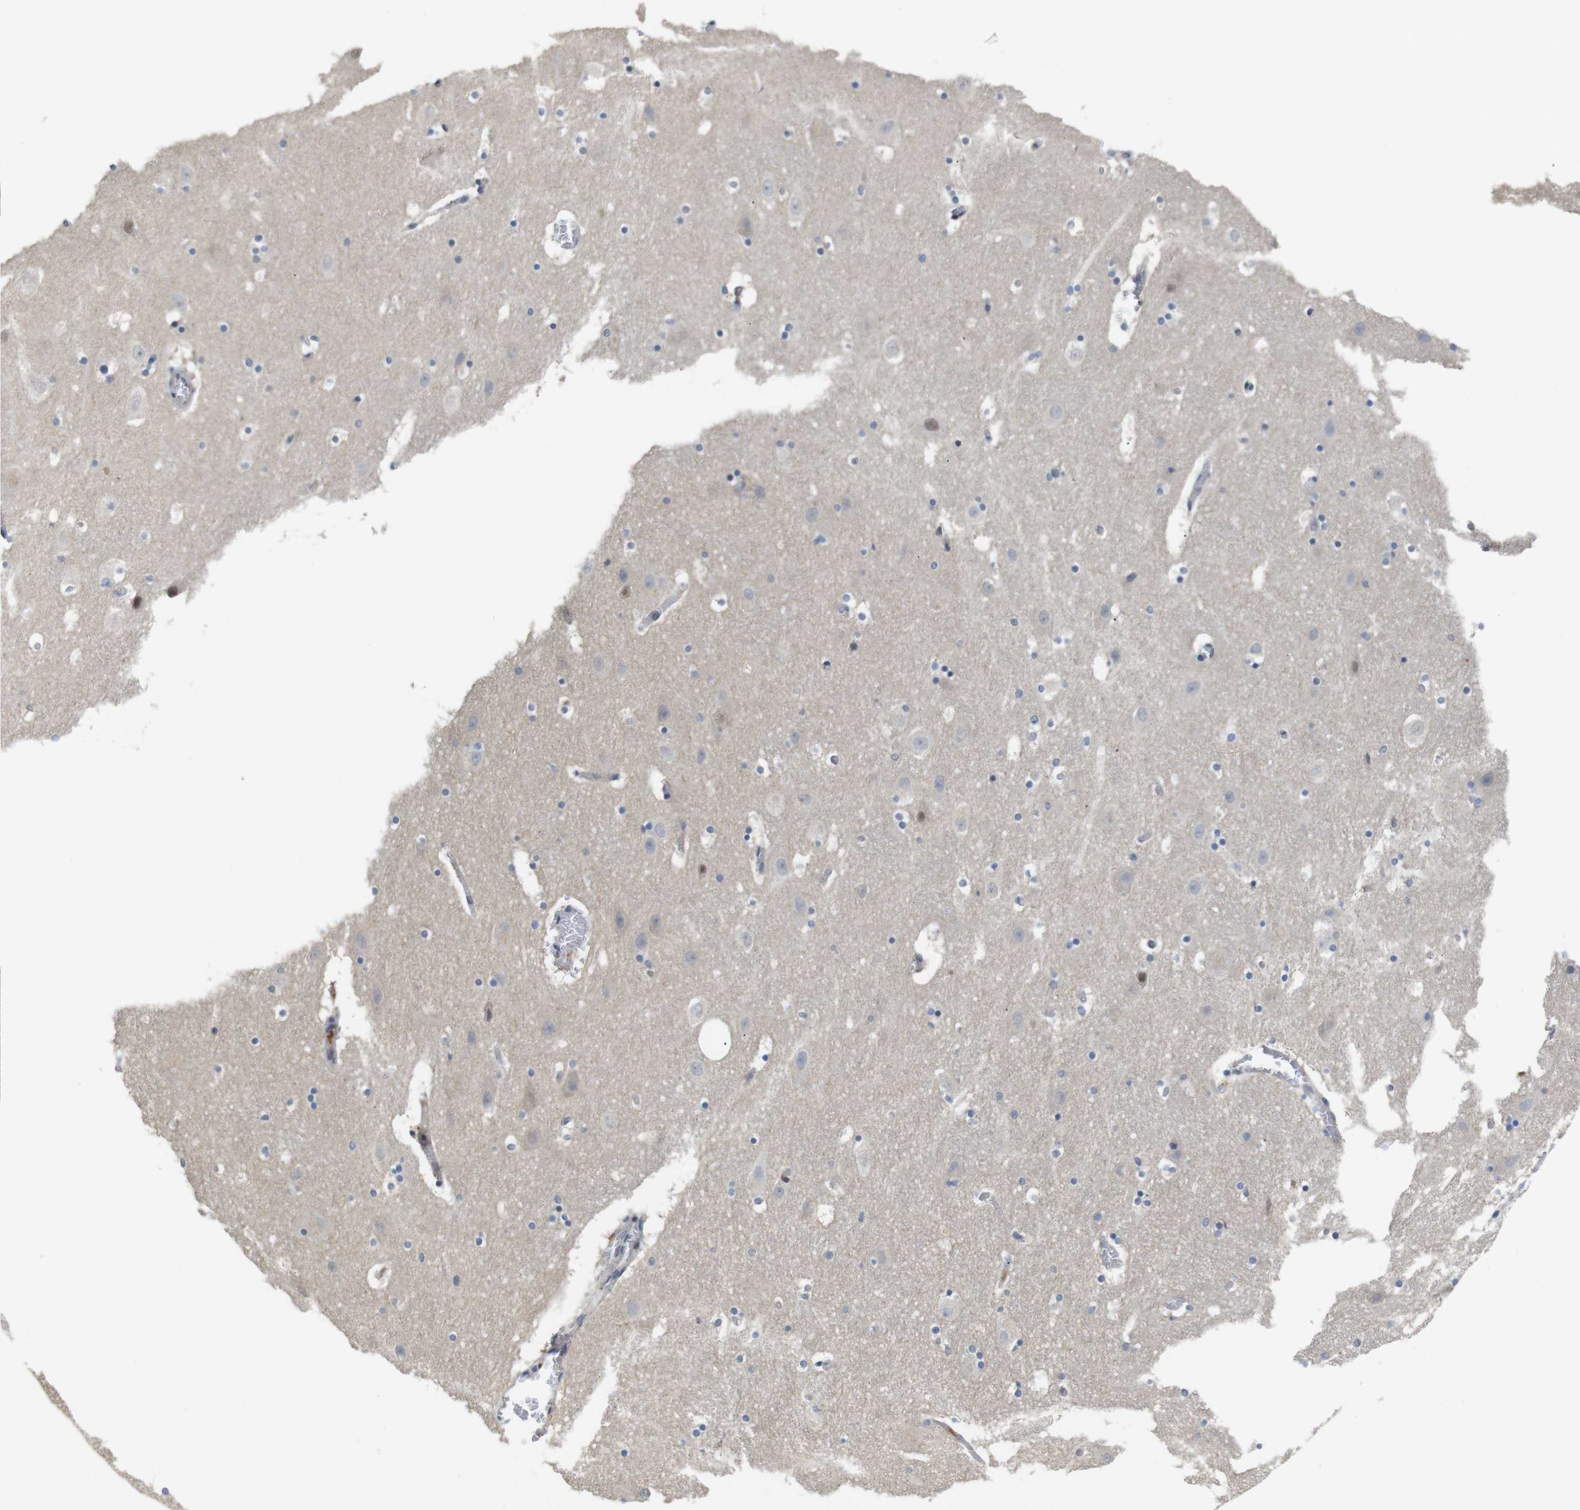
{"staining": {"intensity": "negative", "quantity": "none", "location": "none"}, "tissue": "hippocampus", "cell_type": "Glial cells", "image_type": "normal", "snomed": [{"axis": "morphology", "description": "Normal tissue, NOS"}, {"axis": "topography", "description": "Hippocampus"}], "caption": "This is an IHC histopathology image of unremarkable human hippocampus. There is no positivity in glial cells.", "gene": "FNTA", "patient": {"sex": "male", "age": 45}}